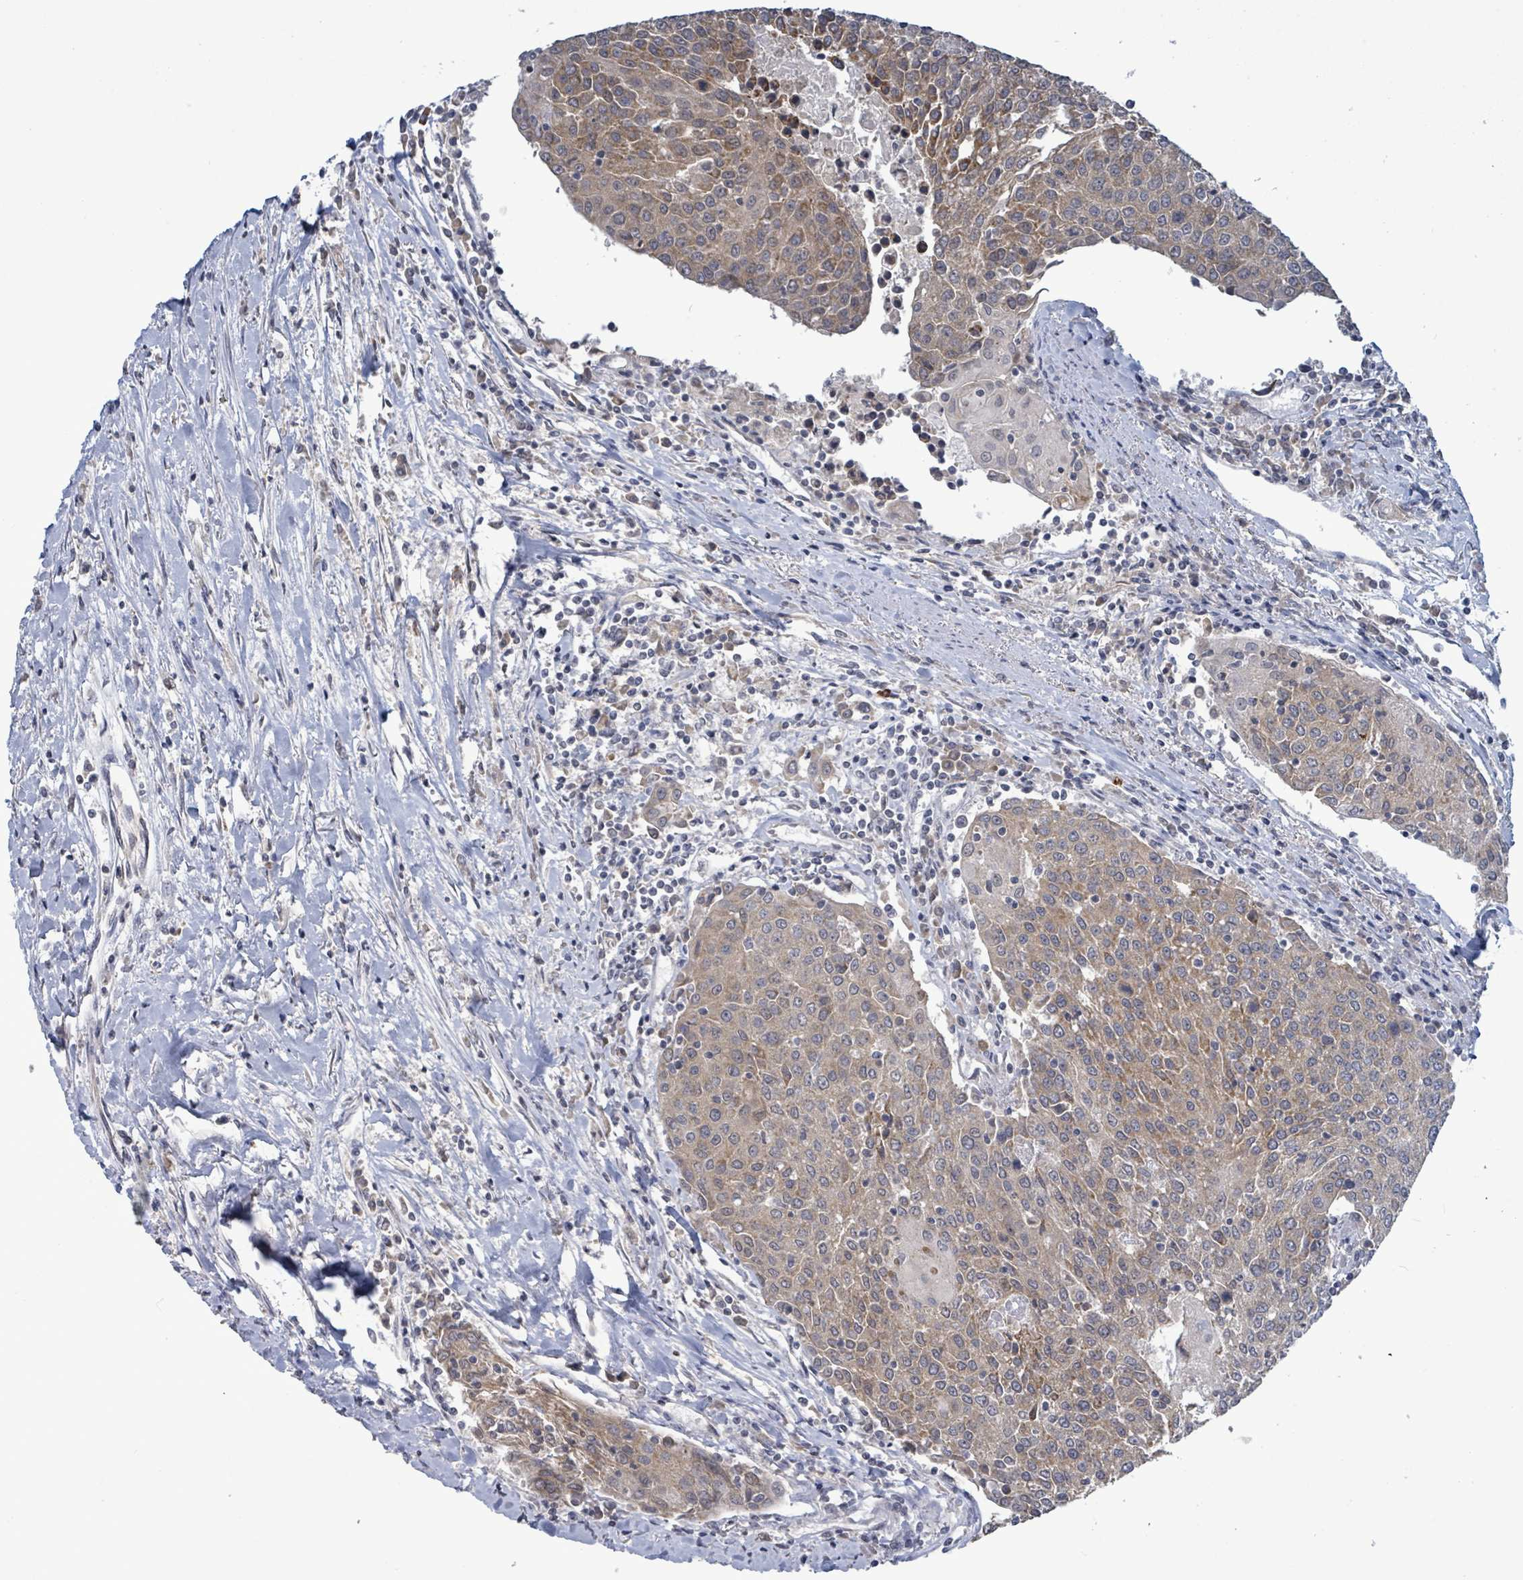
{"staining": {"intensity": "weak", "quantity": ">75%", "location": "cytoplasmic/membranous"}, "tissue": "urothelial cancer", "cell_type": "Tumor cells", "image_type": "cancer", "snomed": [{"axis": "morphology", "description": "Urothelial carcinoma, High grade"}, {"axis": "topography", "description": "Urinary bladder"}], "caption": "This histopathology image shows IHC staining of urothelial carcinoma (high-grade), with low weak cytoplasmic/membranous staining in about >75% of tumor cells.", "gene": "COQ10B", "patient": {"sex": "female", "age": 85}}